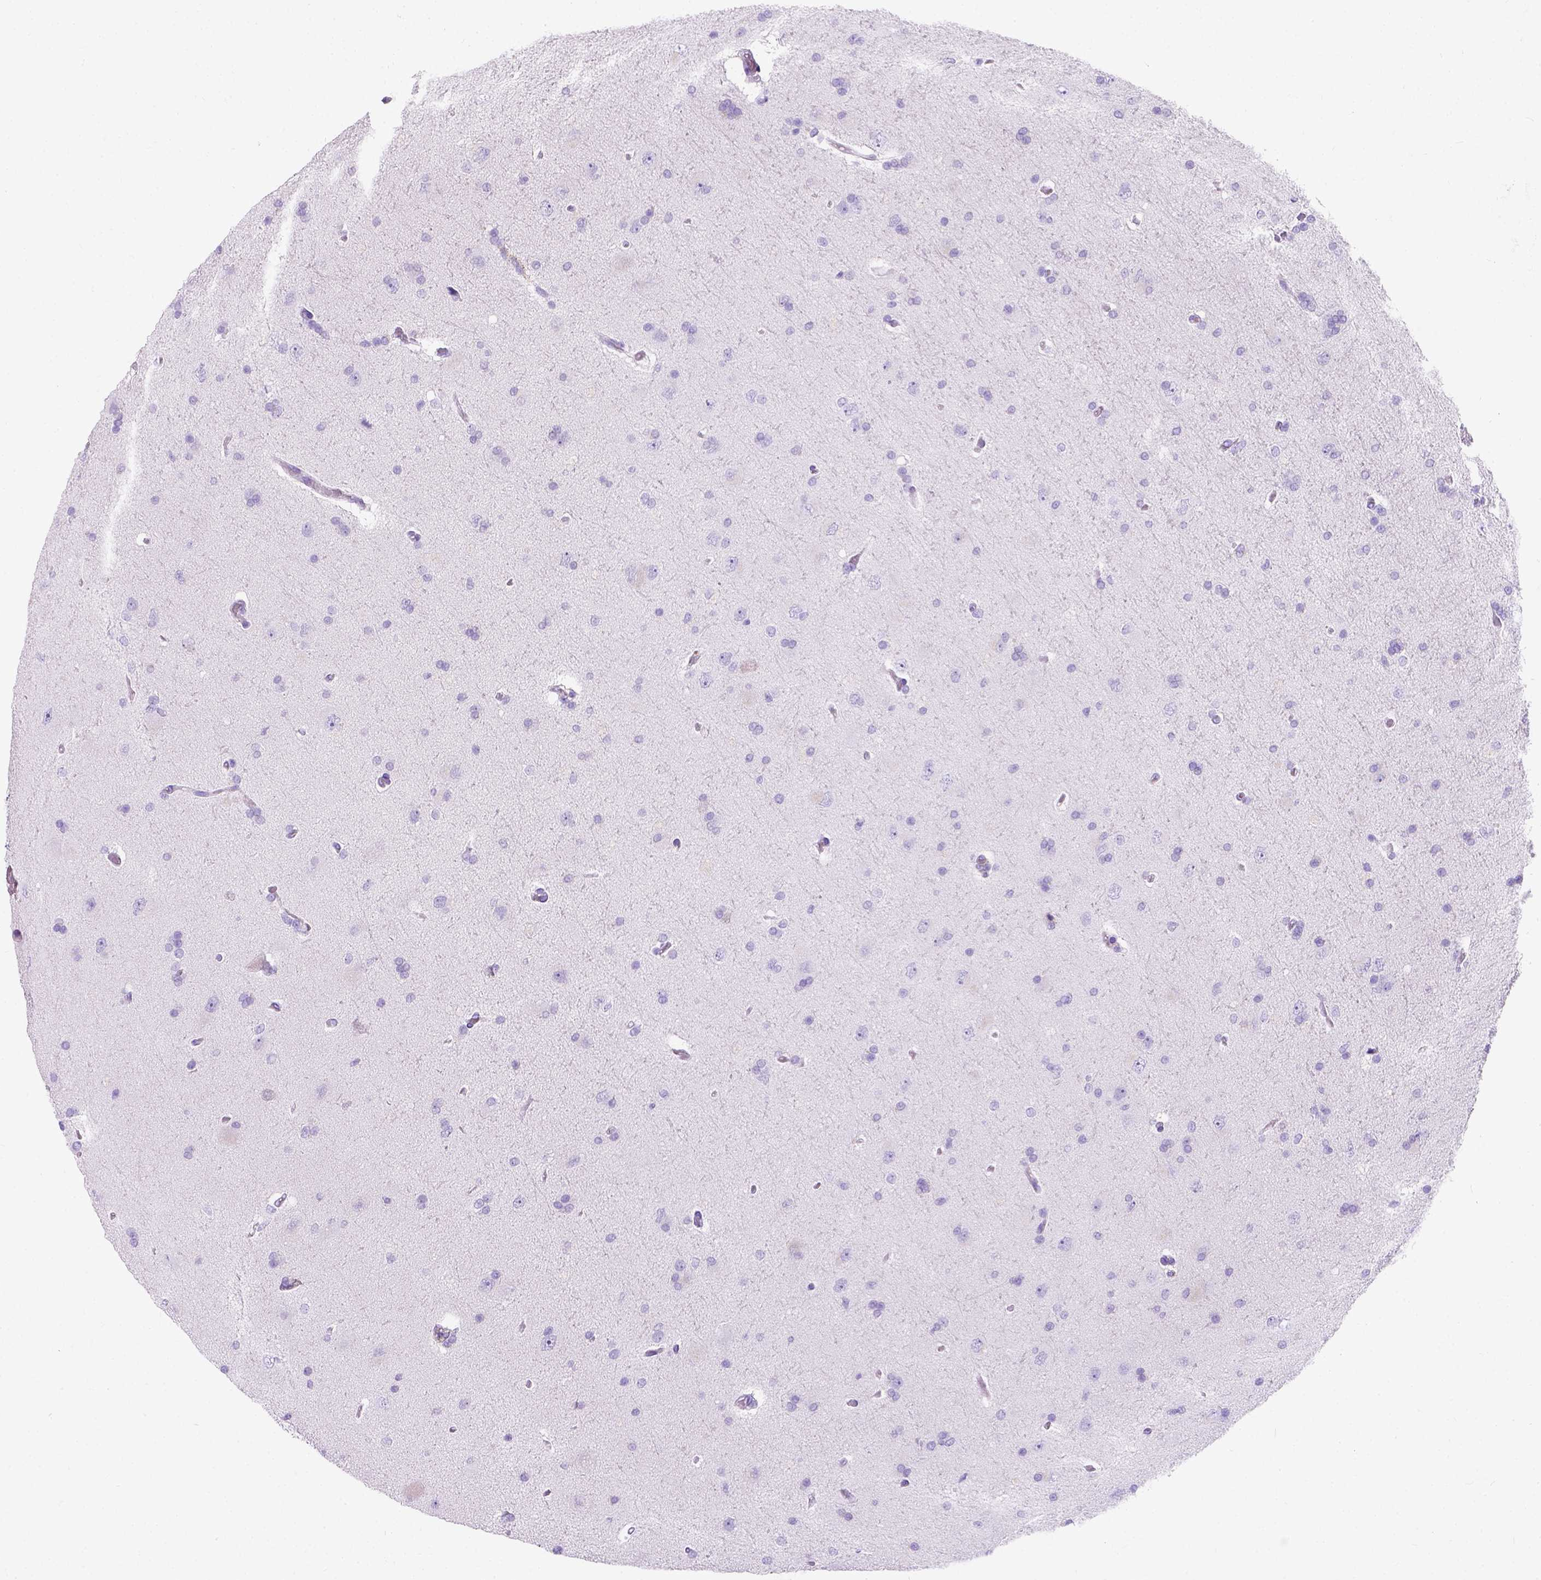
{"staining": {"intensity": "negative", "quantity": "none", "location": "none"}, "tissue": "glioma", "cell_type": "Tumor cells", "image_type": "cancer", "snomed": [{"axis": "morphology", "description": "Glioma, malignant, High grade"}, {"axis": "topography", "description": "Cerebral cortex"}], "caption": "IHC photomicrograph of neoplastic tissue: human glioma stained with DAB (3,3'-diaminobenzidine) exhibits no significant protein expression in tumor cells.", "gene": "C7orf57", "patient": {"sex": "male", "age": 70}}